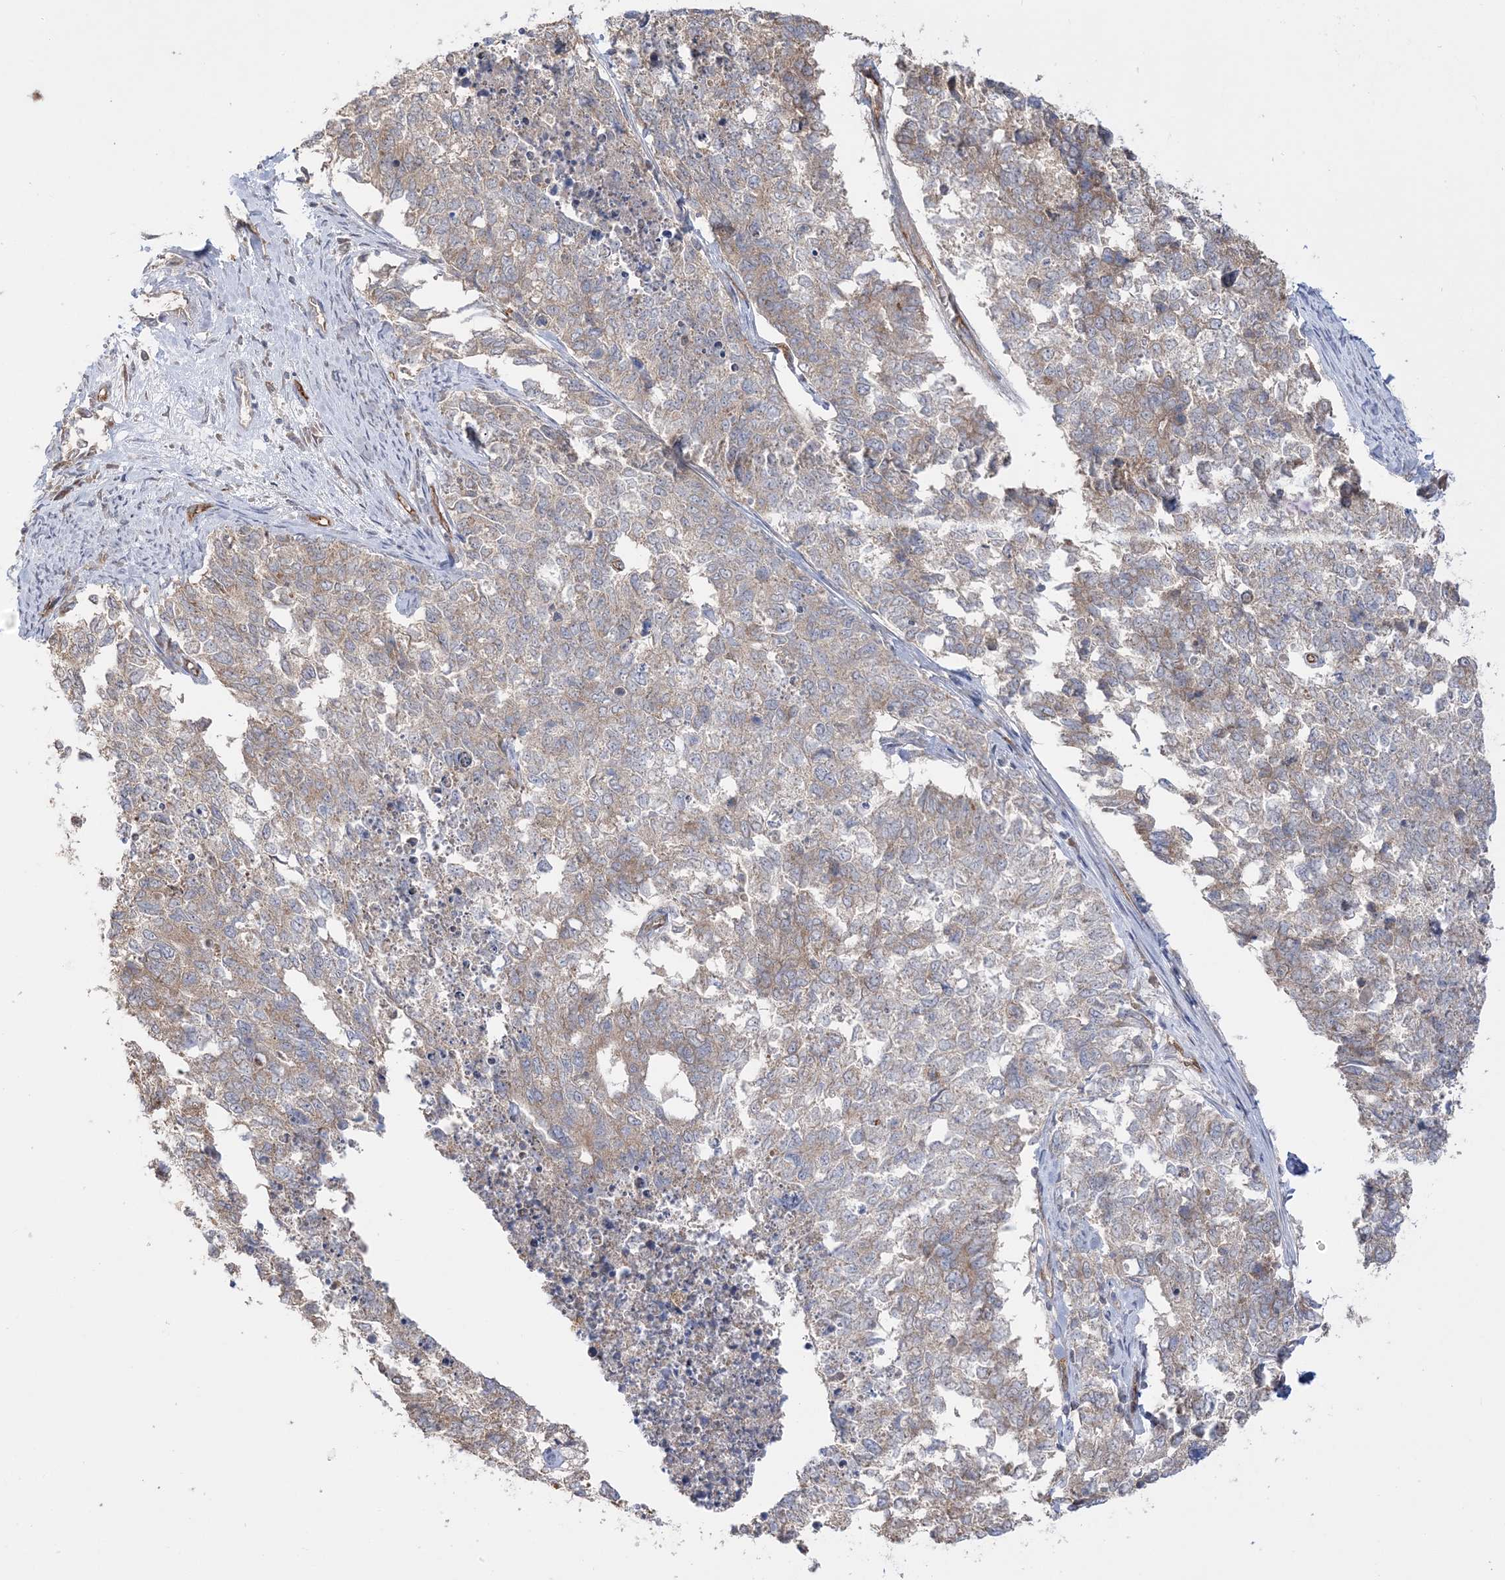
{"staining": {"intensity": "weak", "quantity": ">75%", "location": "cytoplasmic/membranous"}, "tissue": "cervical cancer", "cell_type": "Tumor cells", "image_type": "cancer", "snomed": [{"axis": "morphology", "description": "Squamous cell carcinoma, NOS"}, {"axis": "topography", "description": "Cervix"}], "caption": "The immunohistochemical stain shows weak cytoplasmic/membranous positivity in tumor cells of squamous cell carcinoma (cervical) tissue. The staining was performed using DAB (3,3'-diaminobenzidine) to visualize the protein expression in brown, while the nuclei were stained in blue with hematoxylin (Magnification: 20x).", "gene": "FARSB", "patient": {"sex": "female", "age": 63}}